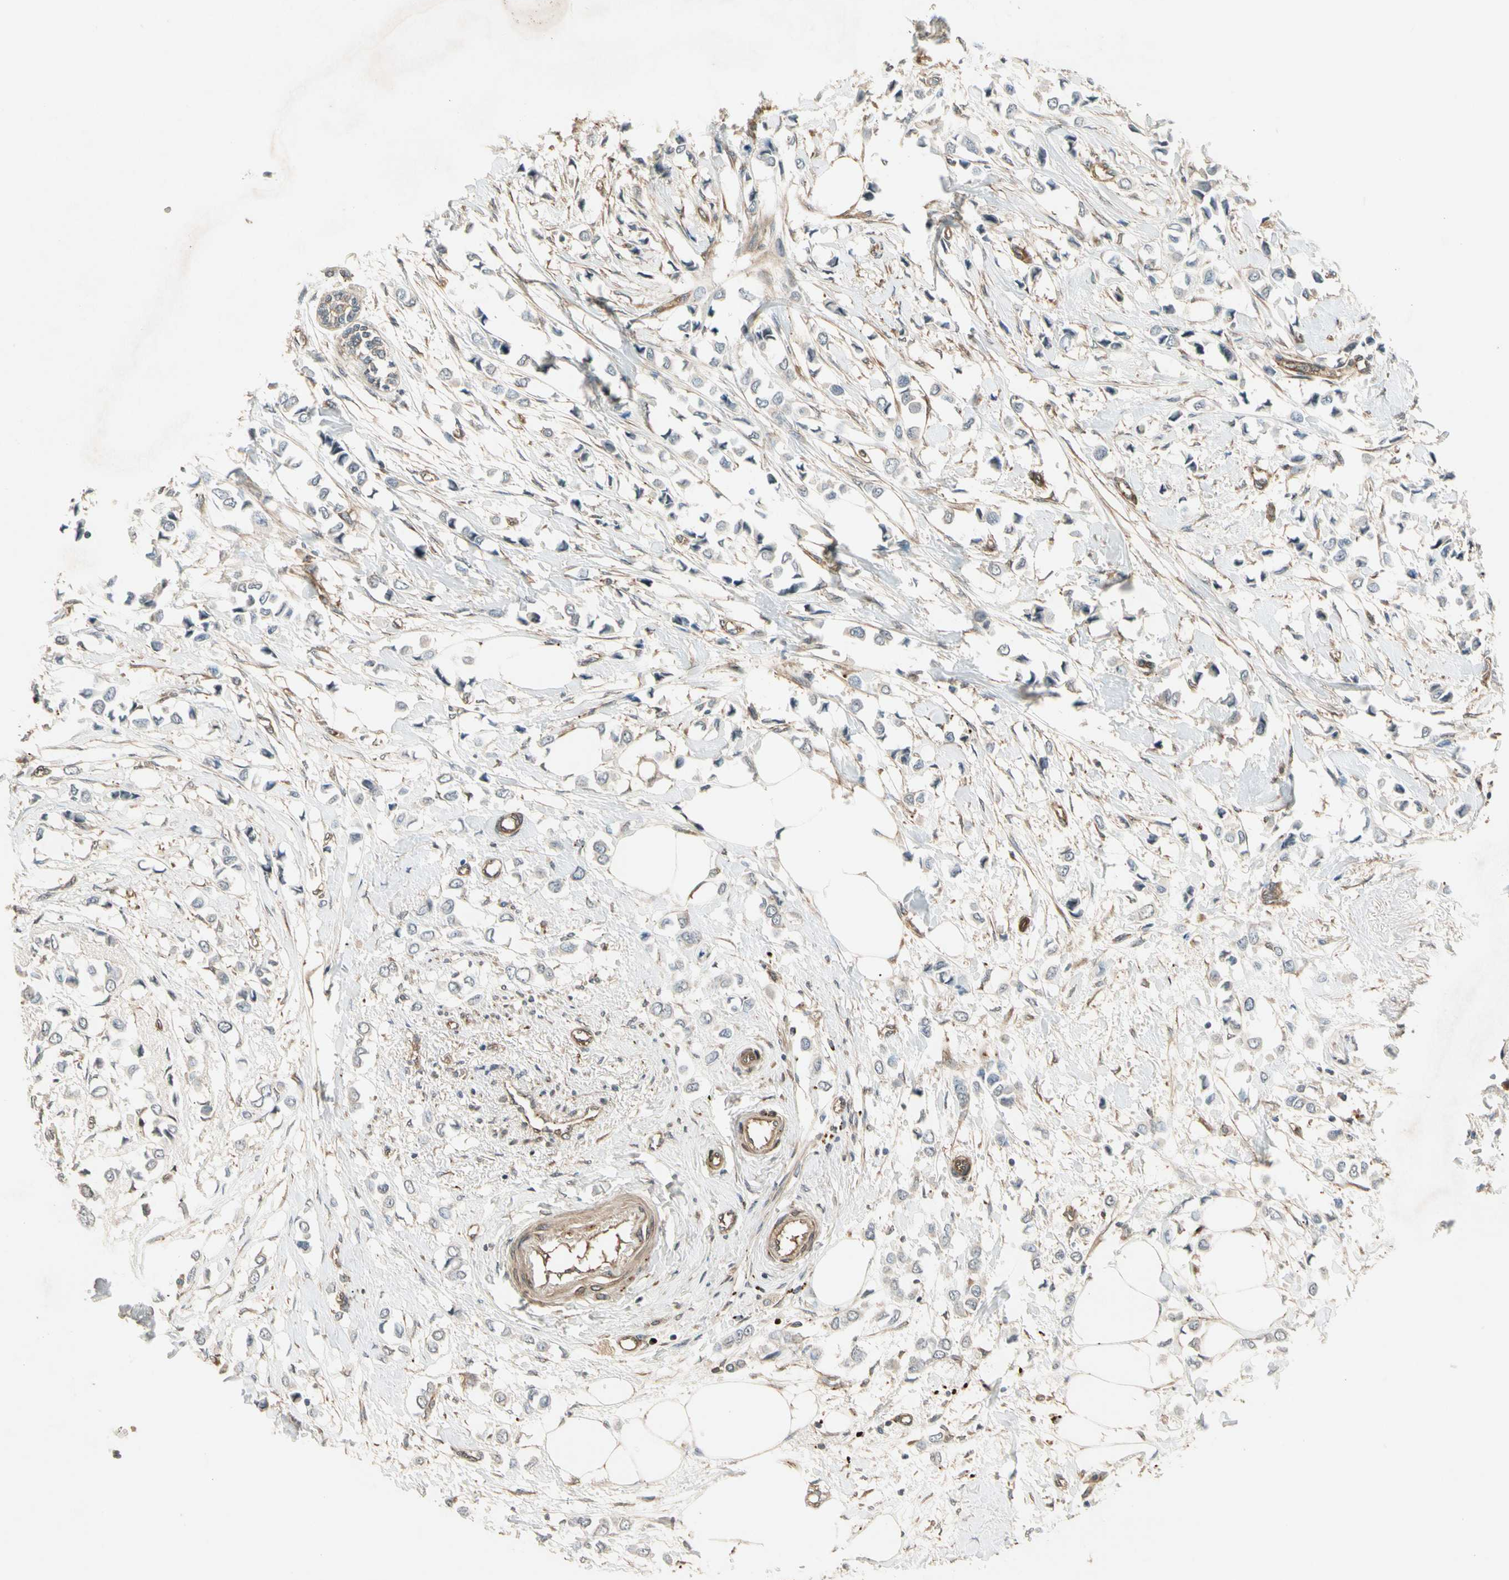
{"staining": {"intensity": "negative", "quantity": "none", "location": "none"}, "tissue": "breast cancer", "cell_type": "Tumor cells", "image_type": "cancer", "snomed": [{"axis": "morphology", "description": "Lobular carcinoma"}, {"axis": "topography", "description": "Breast"}], "caption": "Immunohistochemistry (IHC) histopathology image of neoplastic tissue: human breast cancer (lobular carcinoma) stained with DAB demonstrates no significant protein expression in tumor cells.", "gene": "ROCK2", "patient": {"sex": "female", "age": 51}}